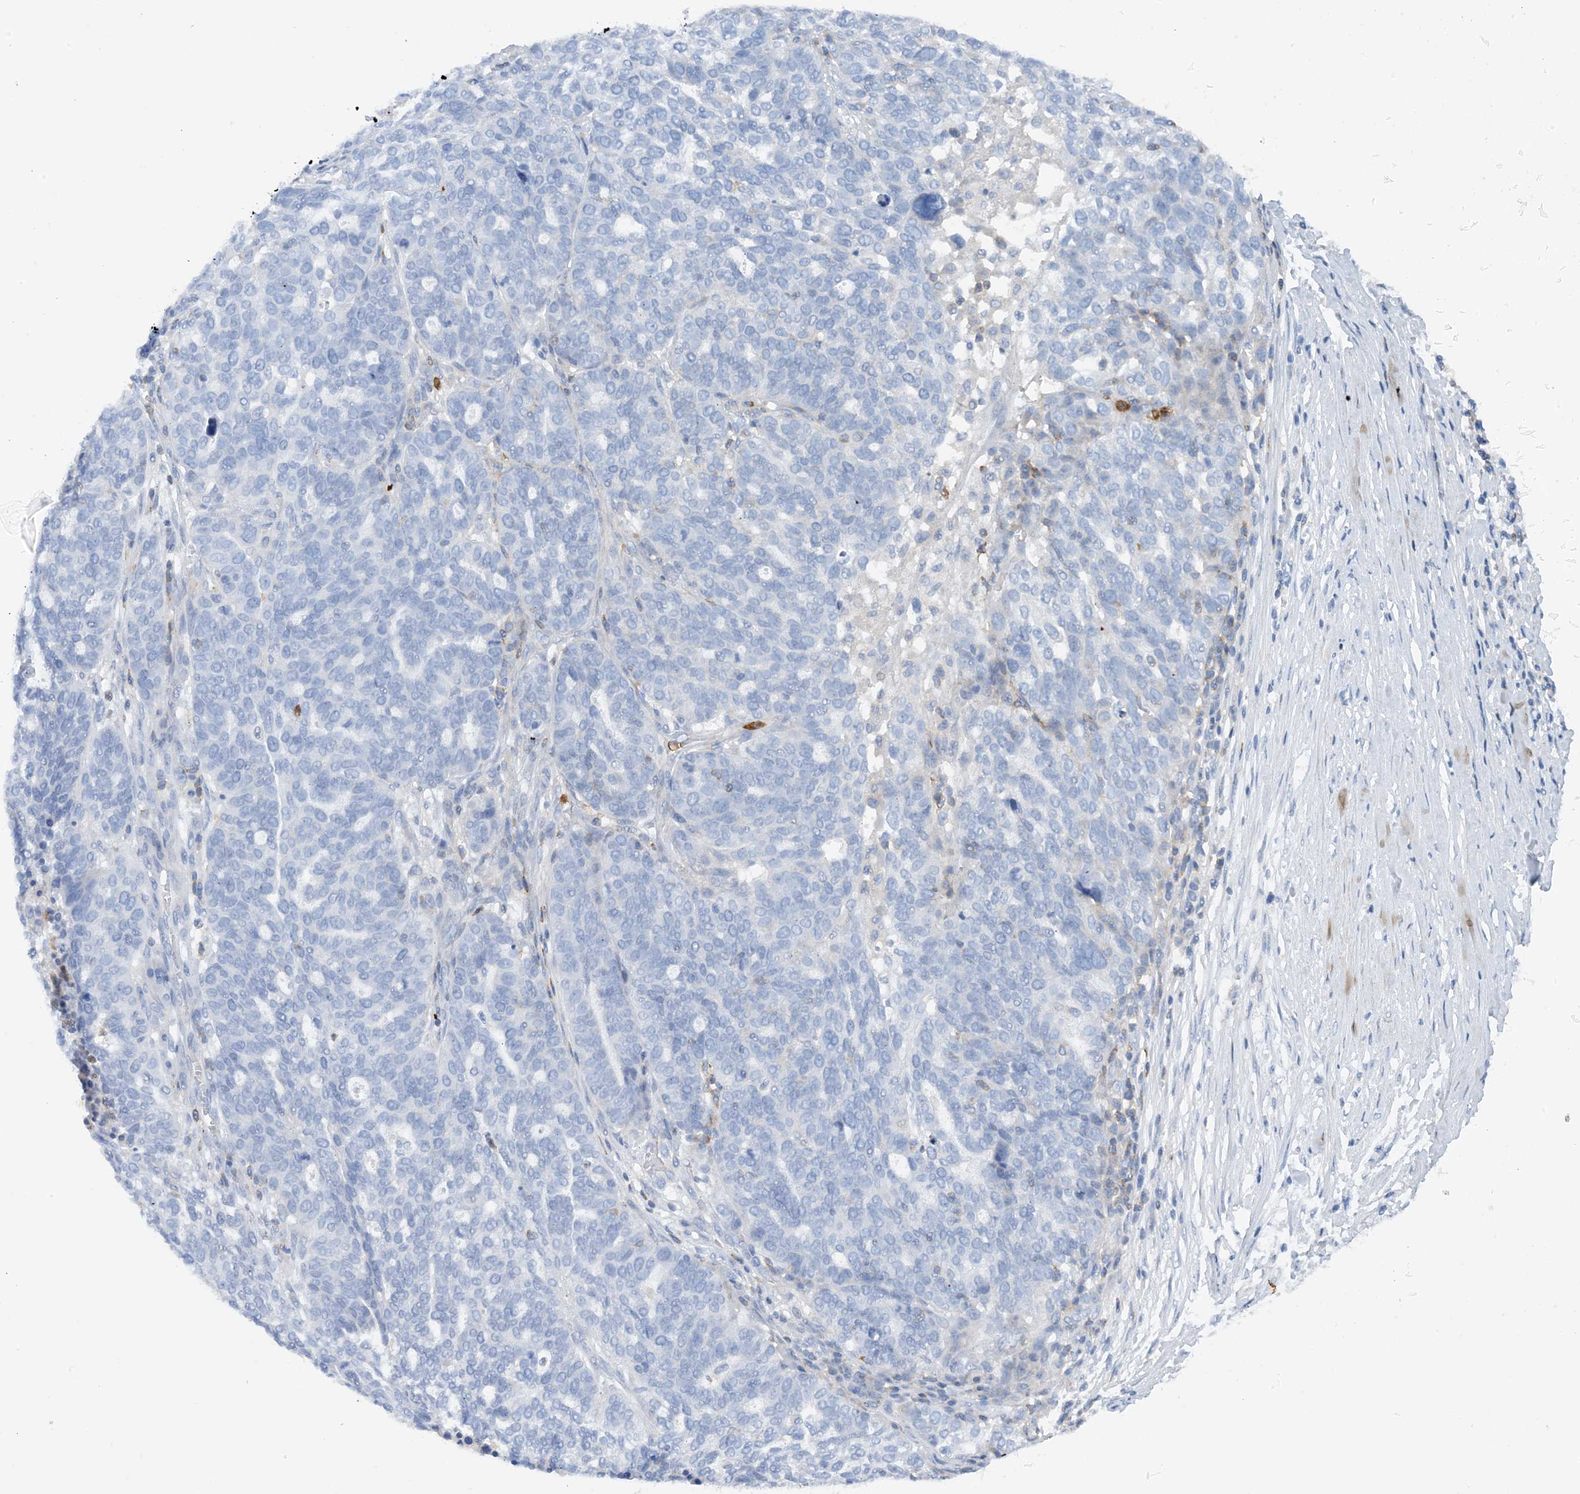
{"staining": {"intensity": "negative", "quantity": "none", "location": "none"}, "tissue": "ovarian cancer", "cell_type": "Tumor cells", "image_type": "cancer", "snomed": [{"axis": "morphology", "description": "Cystadenocarcinoma, serous, NOS"}, {"axis": "topography", "description": "Ovary"}], "caption": "A high-resolution histopathology image shows immunohistochemistry (IHC) staining of ovarian cancer (serous cystadenocarcinoma), which exhibits no significant positivity in tumor cells.", "gene": "PHACTR2", "patient": {"sex": "female", "age": 59}}